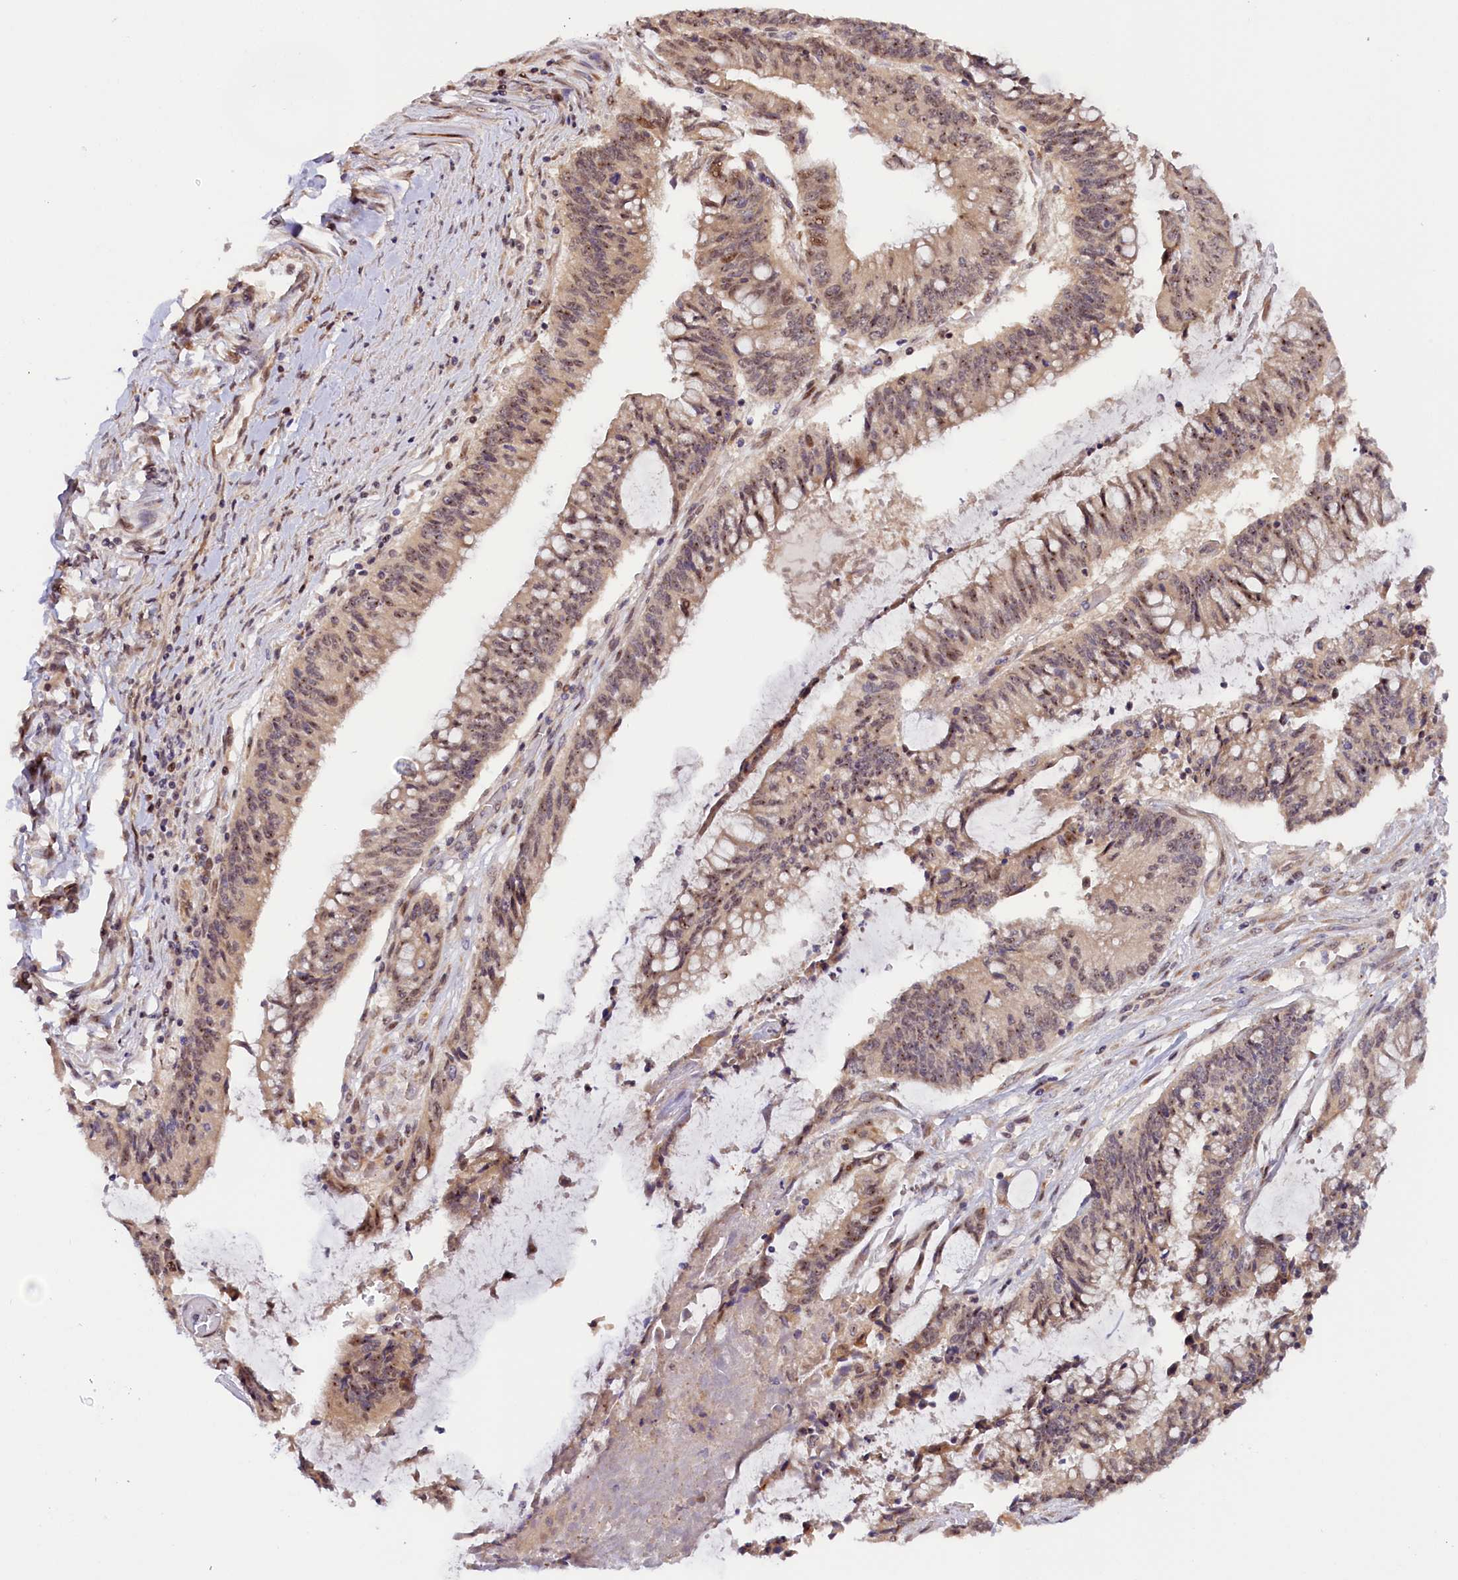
{"staining": {"intensity": "moderate", "quantity": "<25%", "location": "nuclear"}, "tissue": "pancreatic cancer", "cell_type": "Tumor cells", "image_type": "cancer", "snomed": [{"axis": "morphology", "description": "Adenocarcinoma, NOS"}, {"axis": "topography", "description": "Pancreas"}], "caption": "Protein staining exhibits moderate nuclear staining in about <25% of tumor cells in pancreatic adenocarcinoma.", "gene": "ANKRD24", "patient": {"sex": "female", "age": 50}}